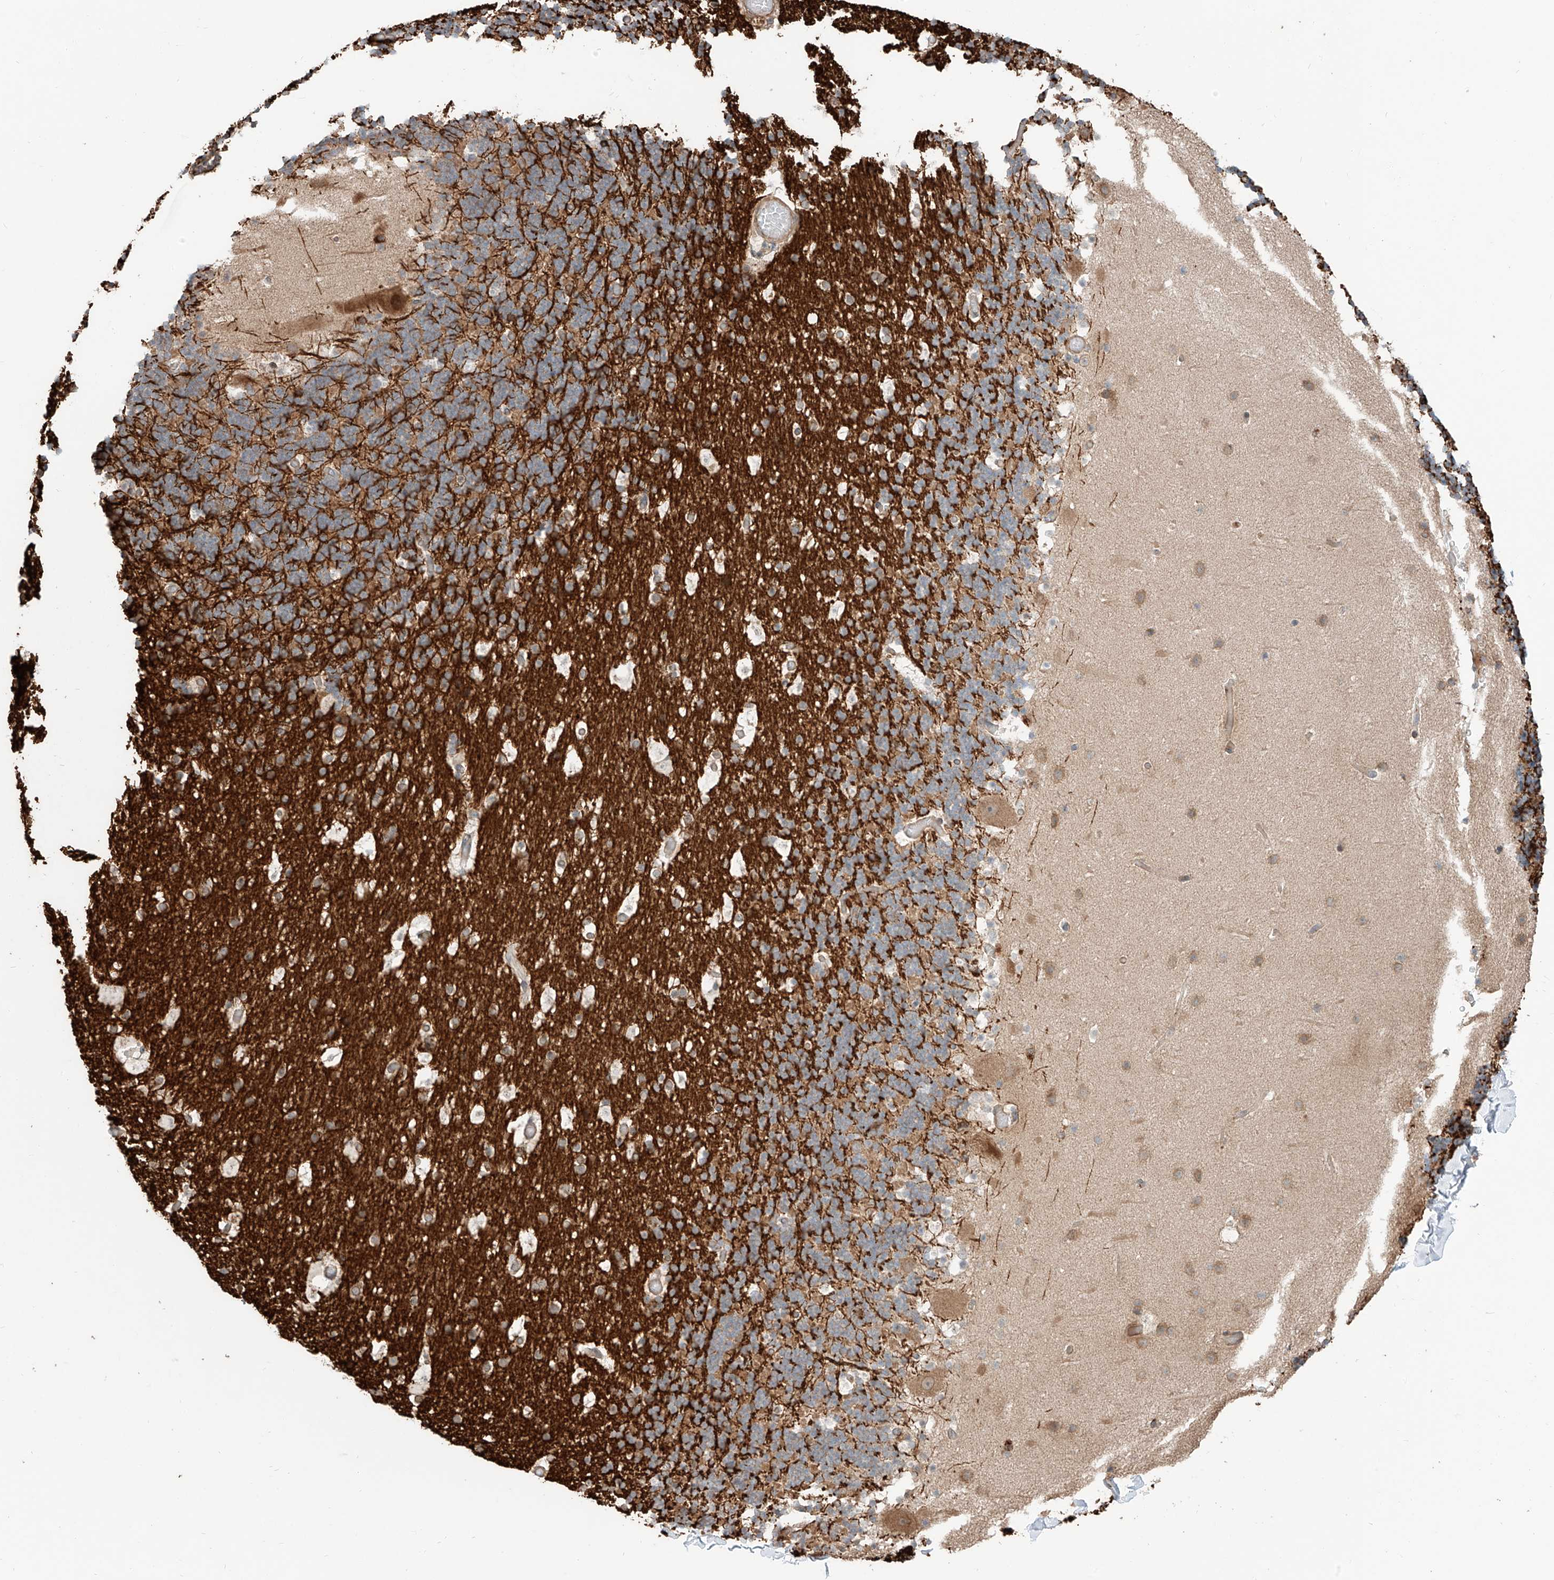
{"staining": {"intensity": "moderate", "quantity": ">75%", "location": "cytoplasmic/membranous"}, "tissue": "cerebellum", "cell_type": "Cells in granular layer", "image_type": "normal", "snomed": [{"axis": "morphology", "description": "Normal tissue, NOS"}, {"axis": "topography", "description": "Cerebellum"}], "caption": "Benign cerebellum displays moderate cytoplasmic/membranous positivity in about >75% of cells in granular layer (brown staining indicates protein expression, while blue staining denotes nuclei)..", "gene": "CEP162", "patient": {"sex": "male", "age": 57}}